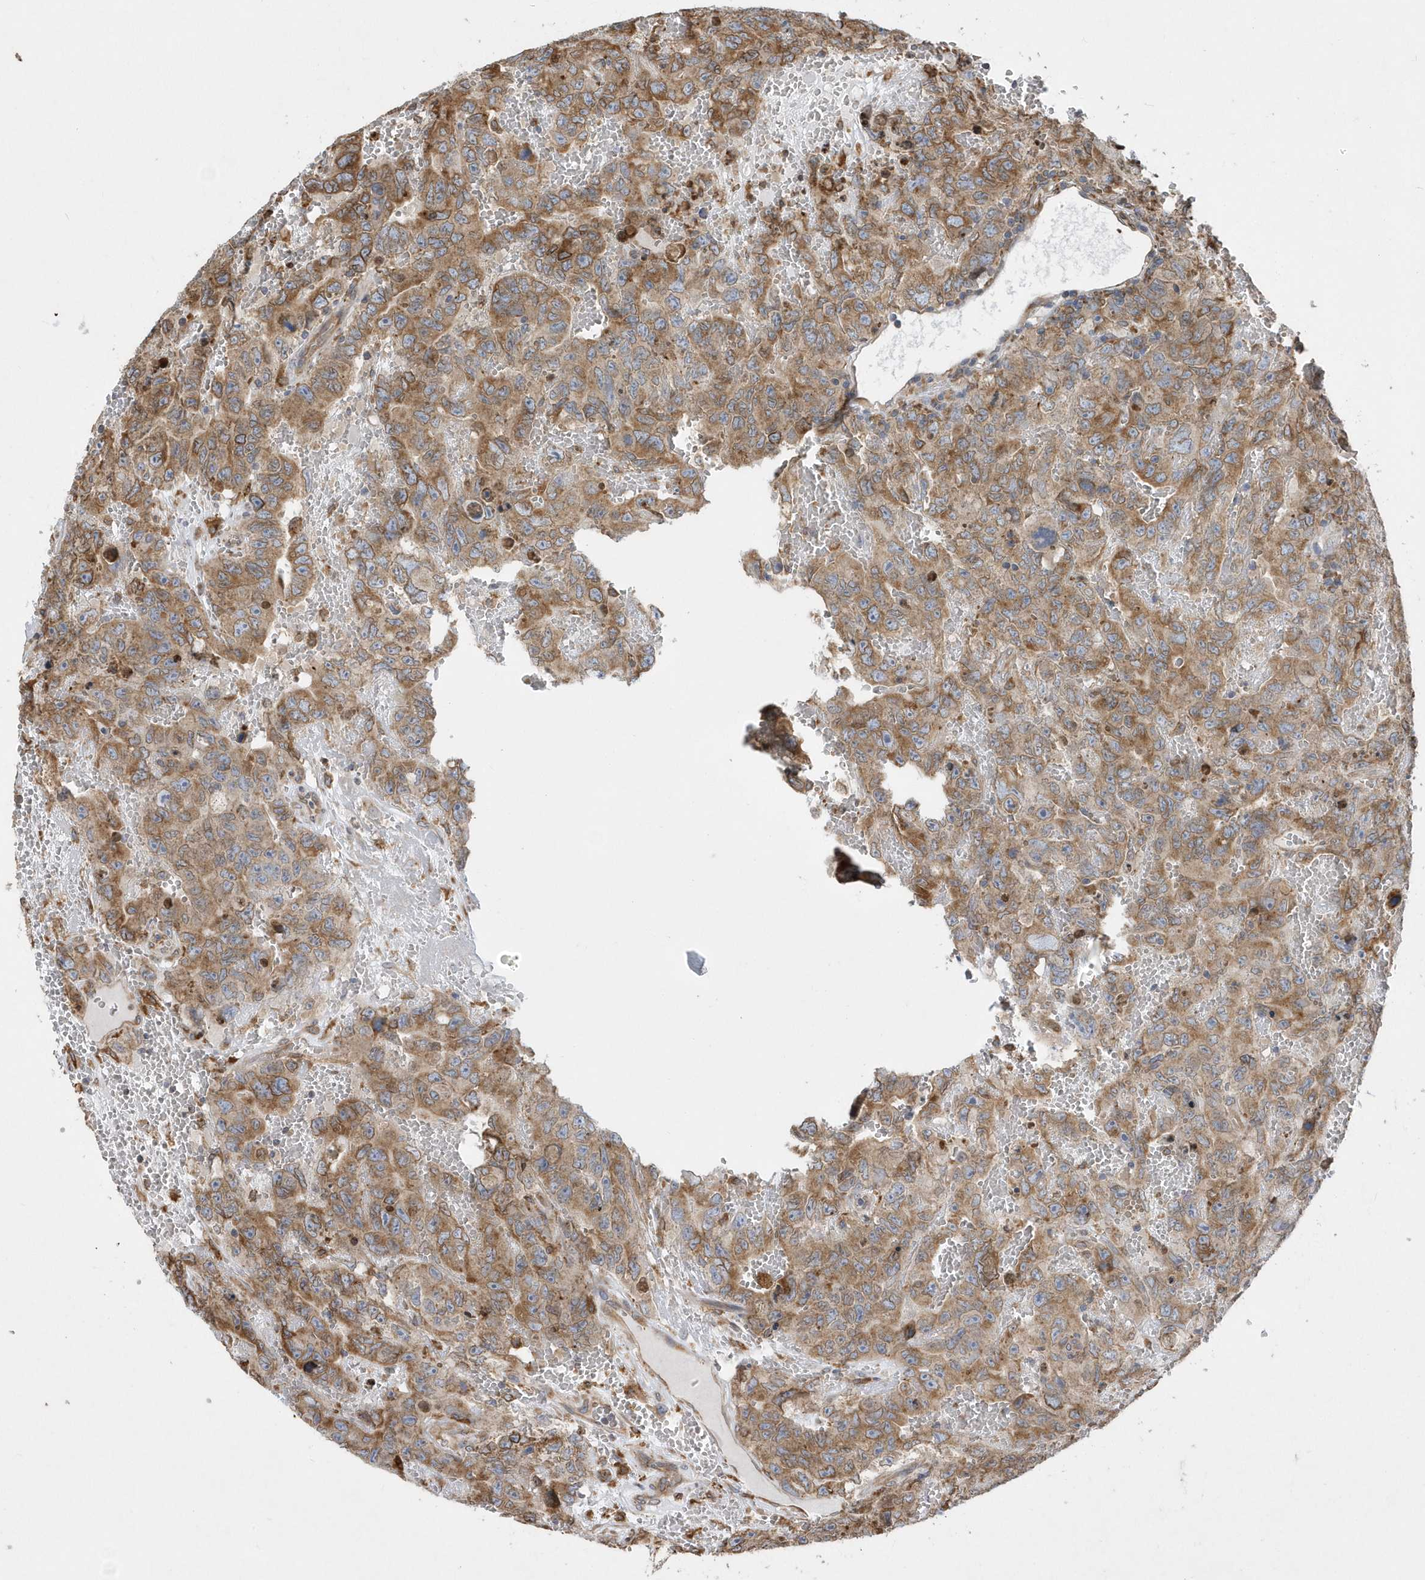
{"staining": {"intensity": "moderate", "quantity": ">75%", "location": "cytoplasmic/membranous"}, "tissue": "testis cancer", "cell_type": "Tumor cells", "image_type": "cancer", "snomed": [{"axis": "morphology", "description": "Carcinoma, Embryonal, NOS"}, {"axis": "topography", "description": "Testis"}], "caption": "Testis cancer (embryonal carcinoma) stained with a protein marker demonstrates moderate staining in tumor cells.", "gene": "VAMP7", "patient": {"sex": "male", "age": 45}}